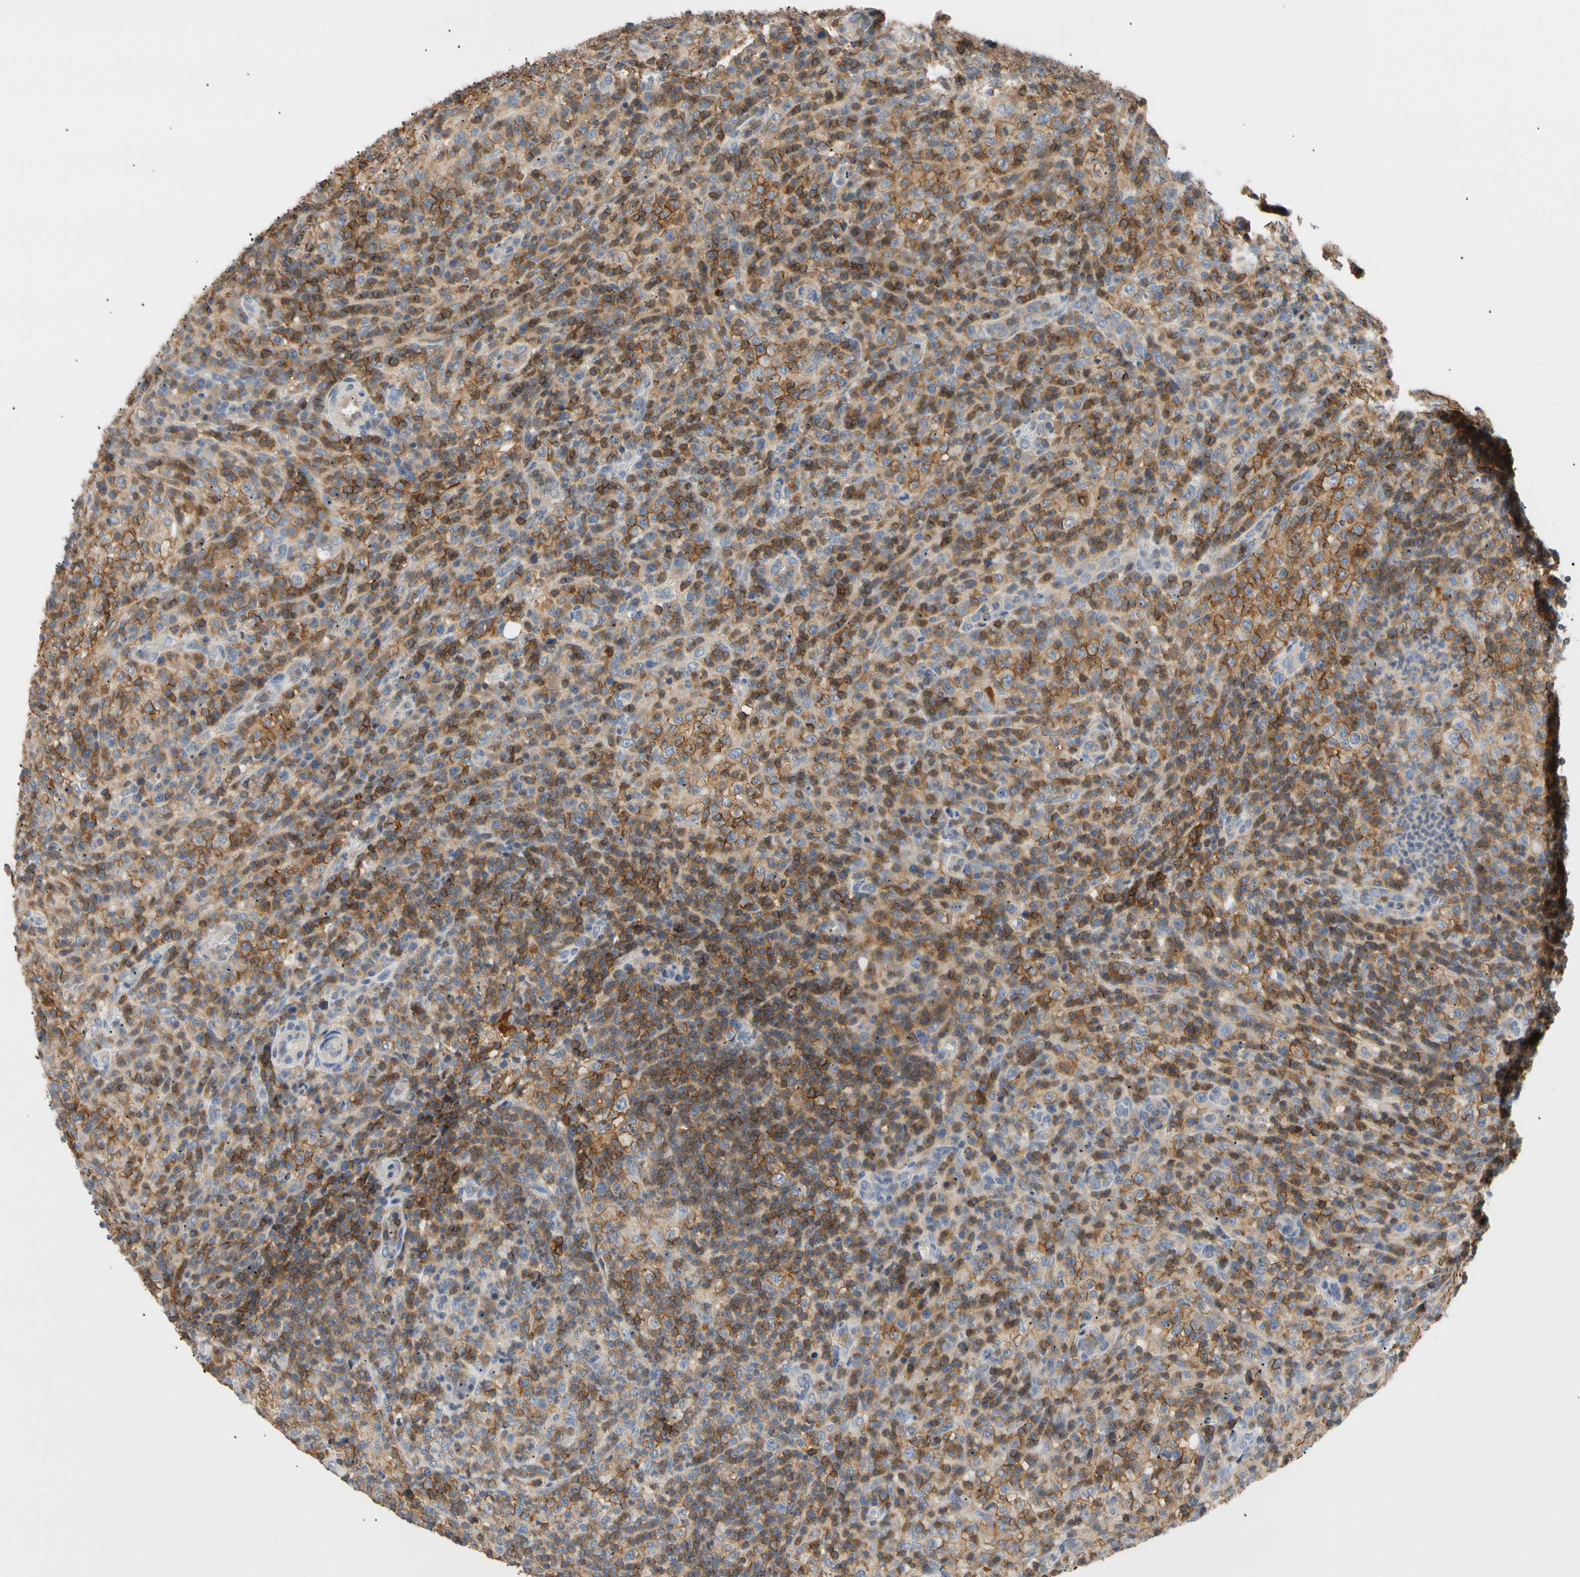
{"staining": {"intensity": "moderate", "quantity": ">75%", "location": "cytoplasmic/membranous"}, "tissue": "lymphoma", "cell_type": "Tumor cells", "image_type": "cancer", "snomed": [{"axis": "morphology", "description": "Malignant lymphoma, non-Hodgkin's type, High grade"}, {"axis": "topography", "description": "Lymph node"}], "caption": "Immunohistochemistry (IHC) of lymphoma reveals medium levels of moderate cytoplasmic/membranous expression in about >75% of tumor cells.", "gene": "TNFRSF18", "patient": {"sex": "female", "age": 76}}